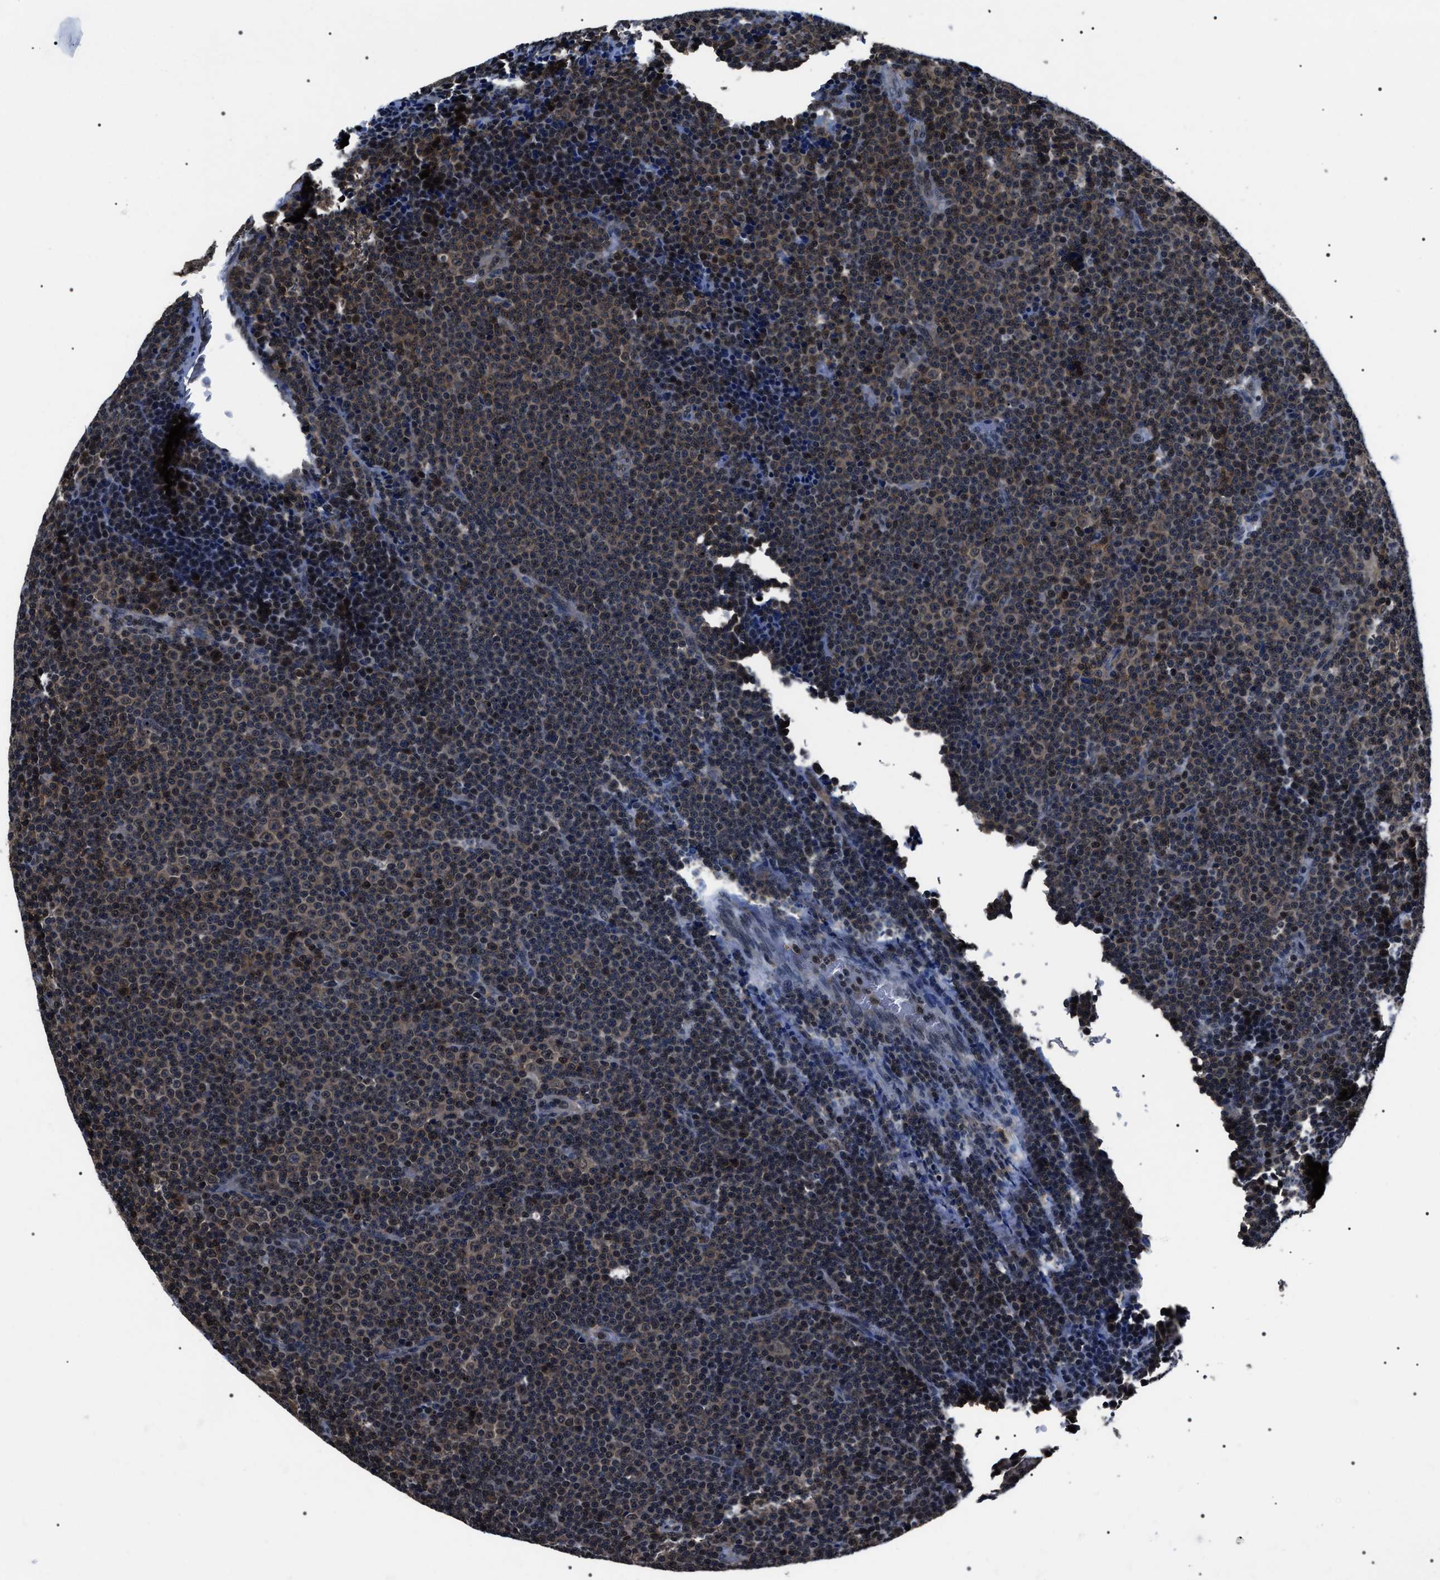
{"staining": {"intensity": "moderate", "quantity": "25%-75%", "location": "nuclear"}, "tissue": "lymphoma", "cell_type": "Tumor cells", "image_type": "cancer", "snomed": [{"axis": "morphology", "description": "Malignant lymphoma, non-Hodgkin's type, Low grade"}, {"axis": "topography", "description": "Lymph node"}], "caption": "A photomicrograph of lymphoma stained for a protein reveals moderate nuclear brown staining in tumor cells.", "gene": "SIPA1", "patient": {"sex": "female", "age": 67}}